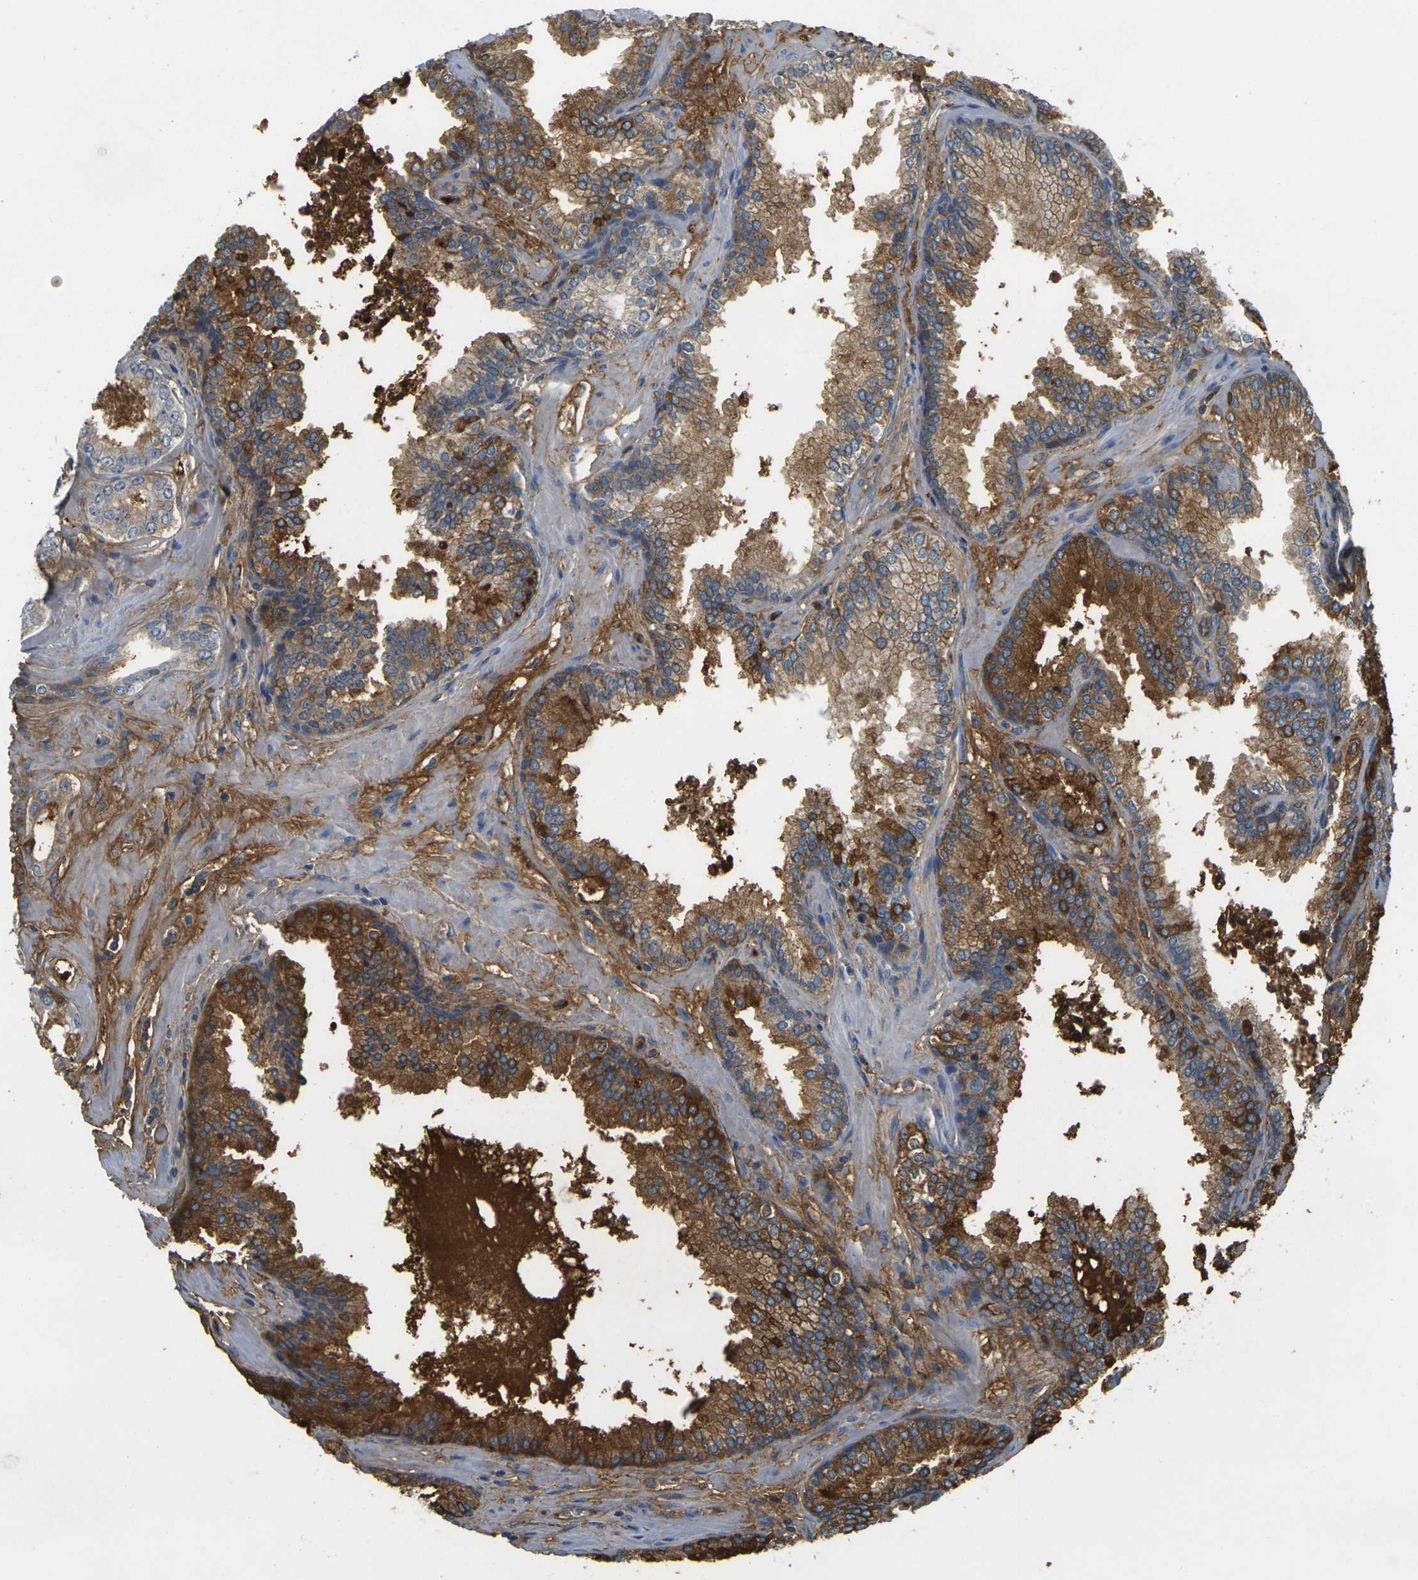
{"staining": {"intensity": "moderate", "quantity": ">75%", "location": "cytoplasmic/membranous"}, "tissue": "prostate cancer", "cell_type": "Tumor cells", "image_type": "cancer", "snomed": [{"axis": "morphology", "description": "Adenocarcinoma, Low grade"}, {"axis": "topography", "description": "Prostate"}], "caption": "Tumor cells exhibit medium levels of moderate cytoplasmic/membranous staining in approximately >75% of cells in human prostate cancer. The staining was performed using DAB (3,3'-diaminobenzidine), with brown indicating positive protein expression. Nuclei are stained blue with hematoxylin.", "gene": "PLCD1", "patient": {"sex": "male", "age": 60}}